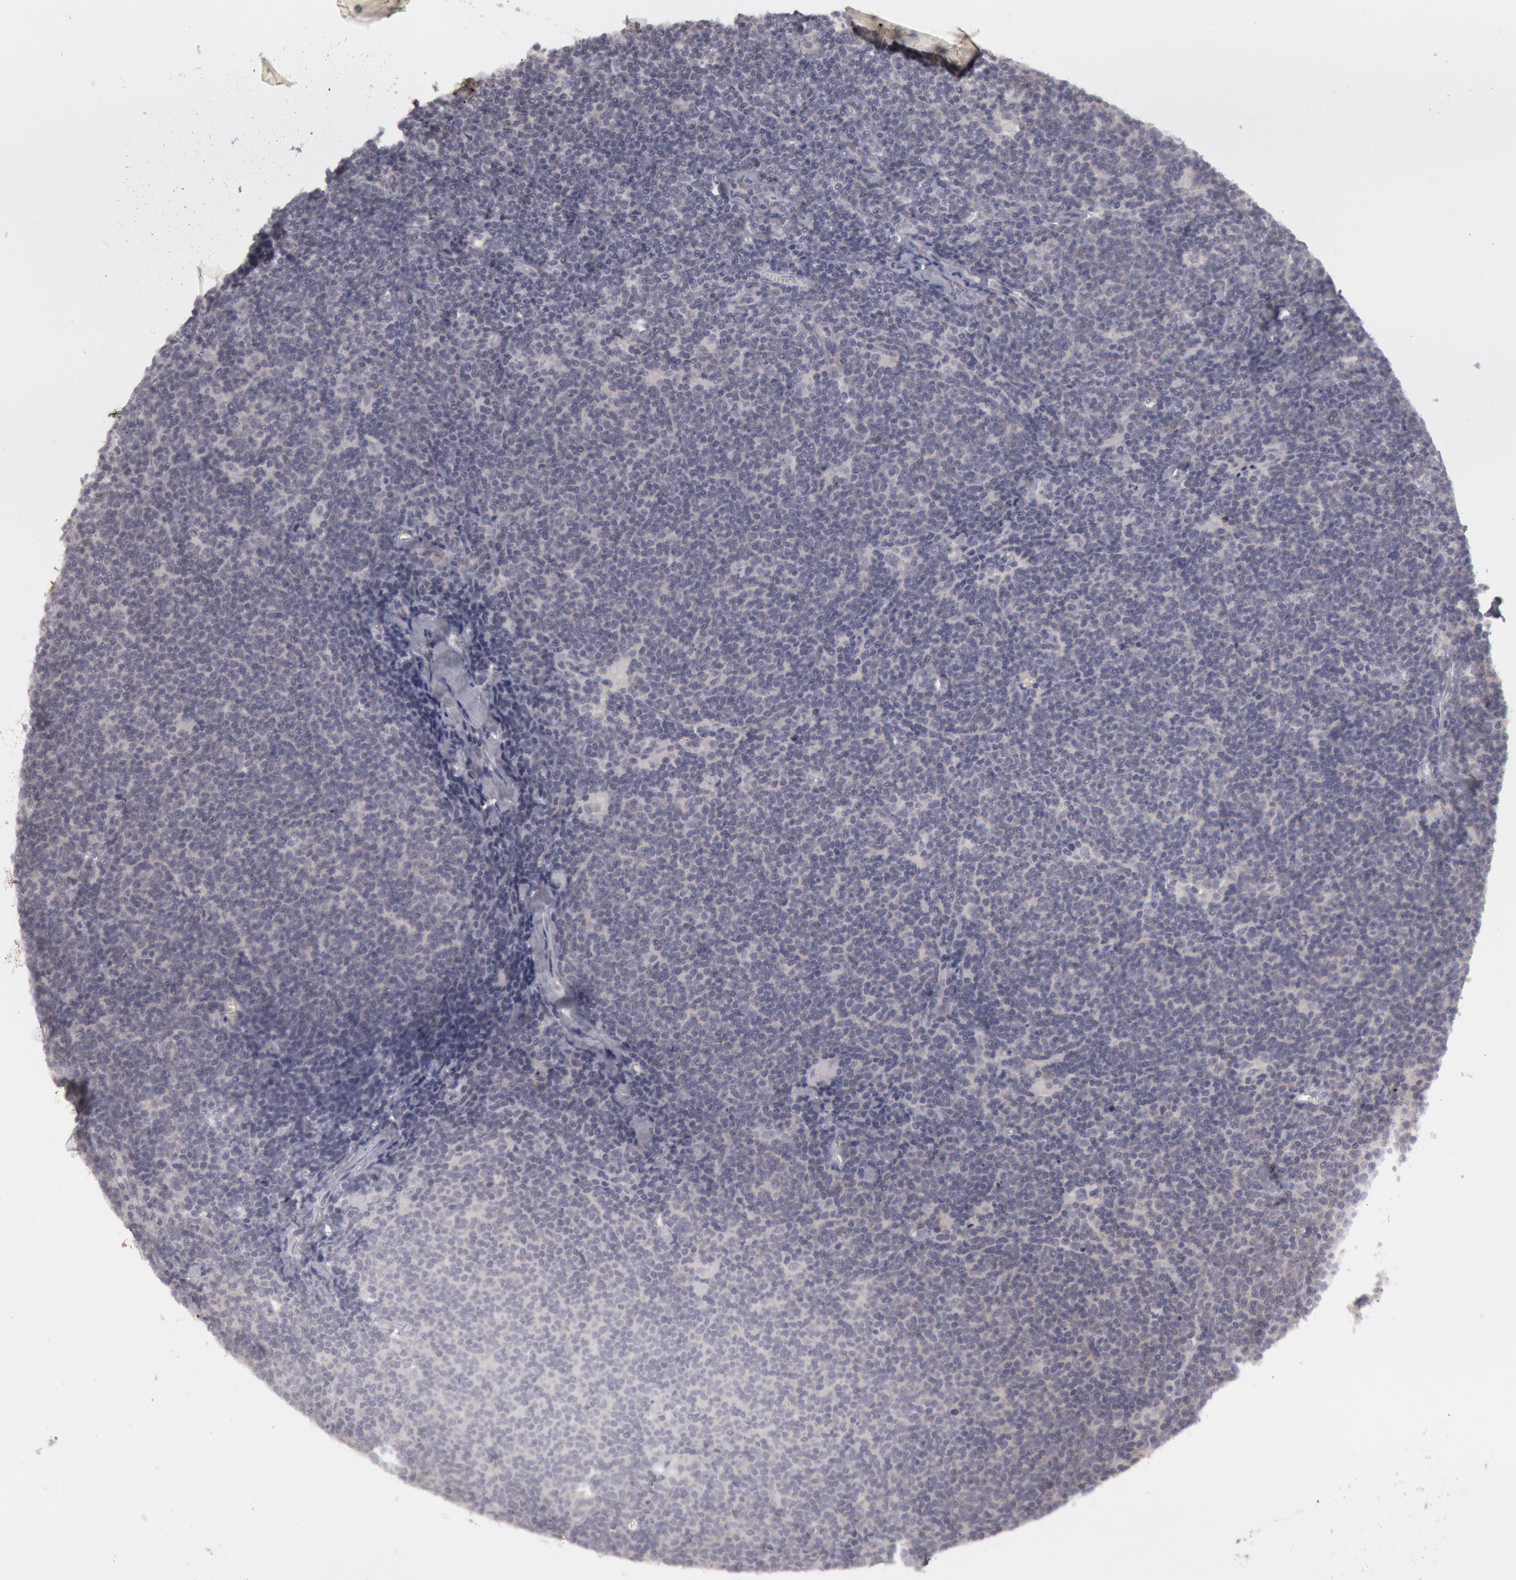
{"staining": {"intensity": "negative", "quantity": "none", "location": "none"}, "tissue": "lymphoma", "cell_type": "Tumor cells", "image_type": "cancer", "snomed": [{"axis": "morphology", "description": "Malignant lymphoma, non-Hodgkin's type, Low grade"}, {"axis": "topography", "description": "Lymph node"}], "caption": "The histopathology image displays no staining of tumor cells in malignant lymphoma, non-Hodgkin's type (low-grade).", "gene": "JOSD1", "patient": {"sex": "male", "age": 65}}